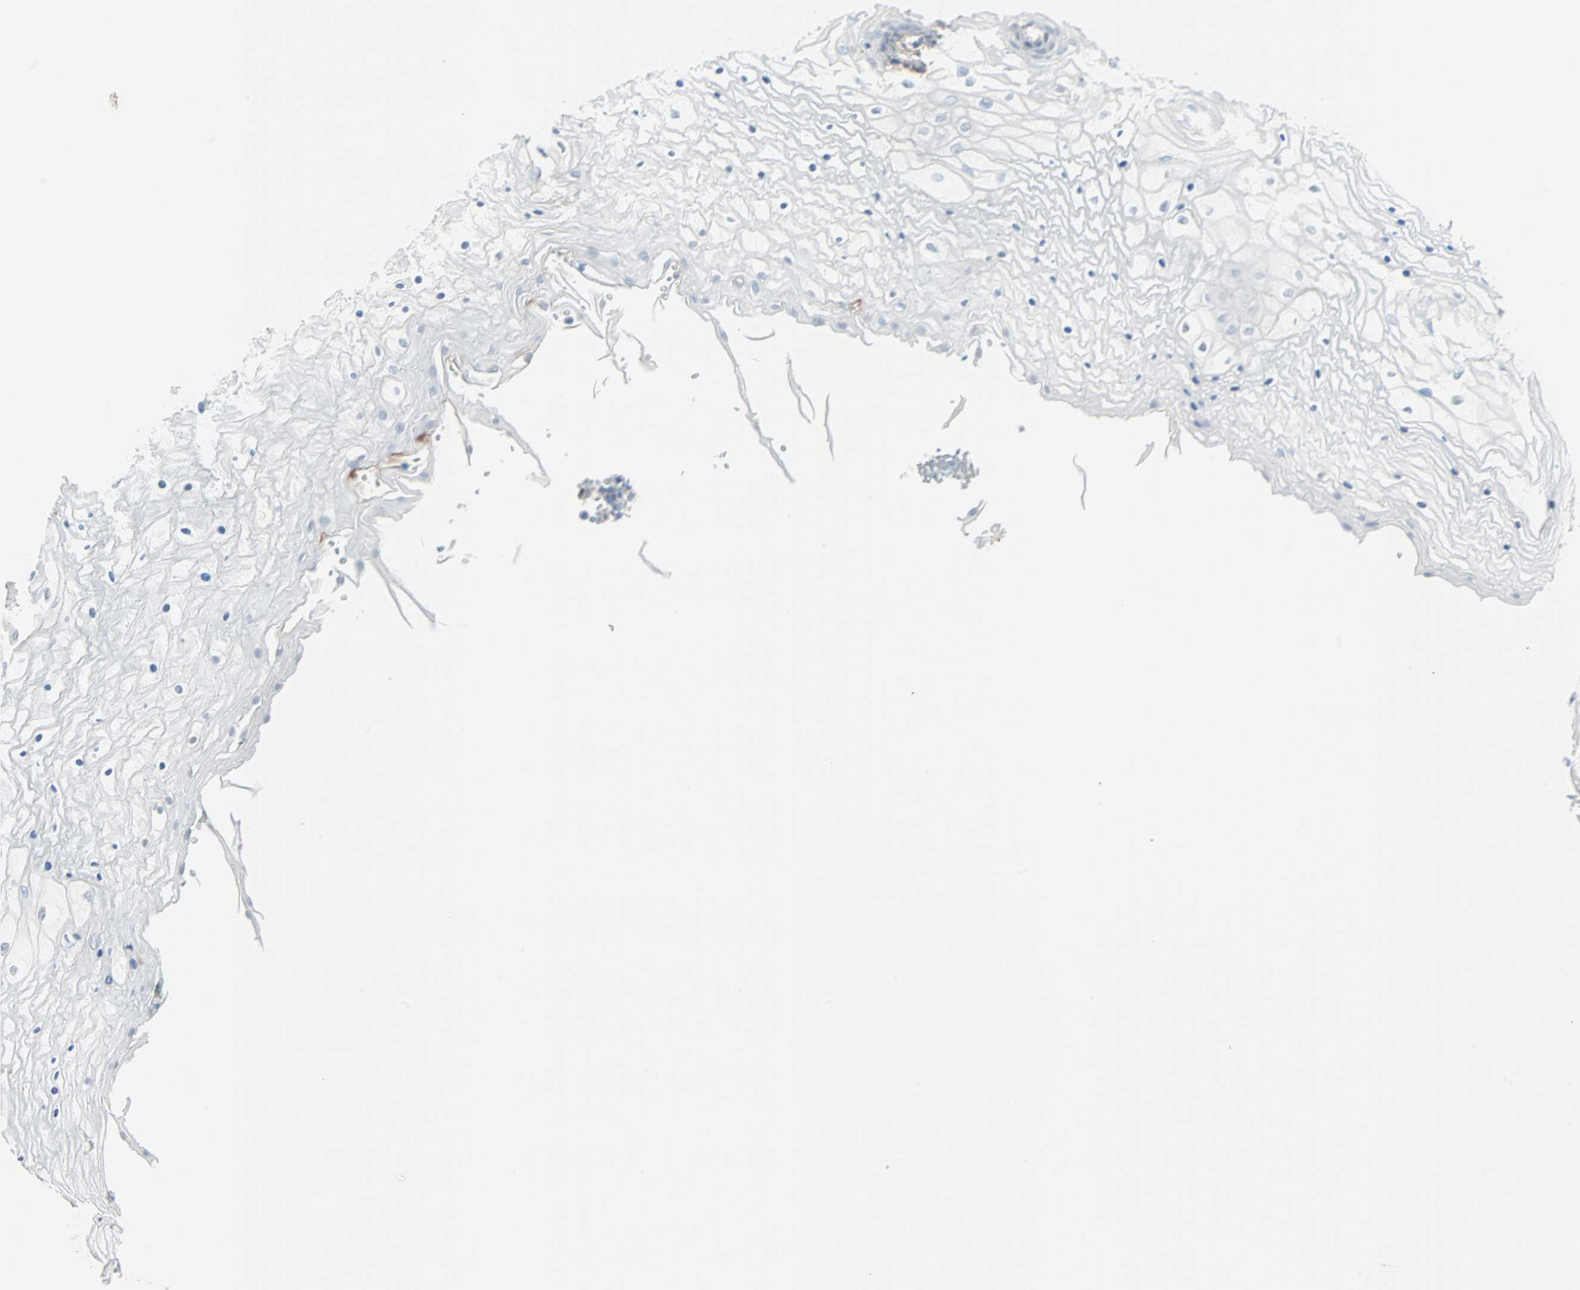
{"staining": {"intensity": "moderate", "quantity": "<25%", "location": "cytoplasmic/membranous"}, "tissue": "vagina", "cell_type": "Squamous epithelial cells", "image_type": "normal", "snomed": [{"axis": "morphology", "description": "Normal tissue, NOS"}, {"axis": "topography", "description": "Vagina"}], "caption": "This photomicrograph demonstrates immunohistochemistry staining of normal human vagina, with low moderate cytoplasmic/membranous expression in about <25% of squamous epithelial cells.", "gene": "EPB41L2", "patient": {"sex": "female", "age": 34}}